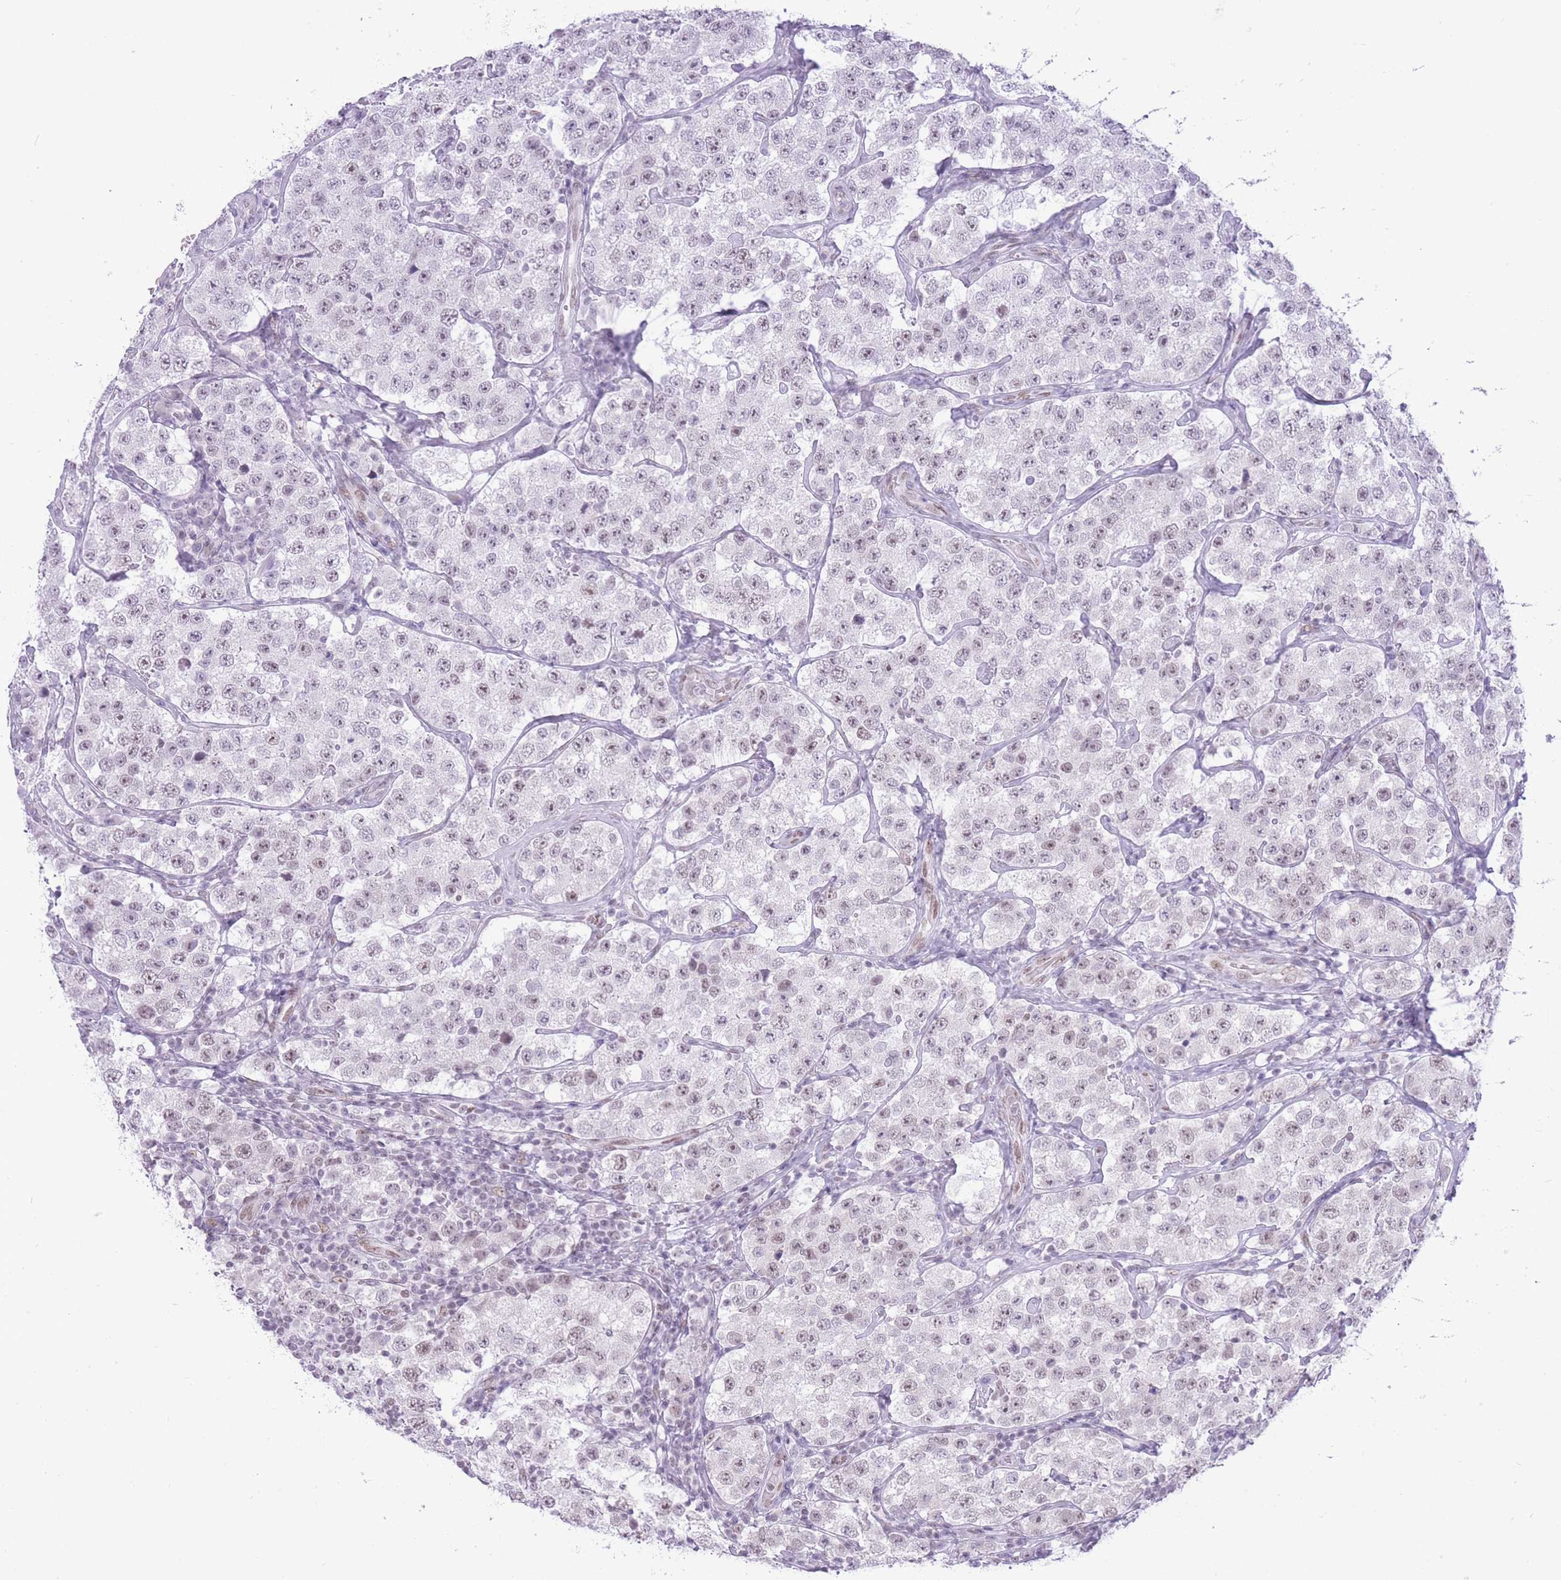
{"staining": {"intensity": "weak", "quantity": "<25%", "location": "nuclear"}, "tissue": "testis cancer", "cell_type": "Tumor cells", "image_type": "cancer", "snomed": [{"axis": "morphology", "description": "Seminoma, NOS"}, {"axis": "topography", "description": "Testis"}], "caption": "Immunohistochemistry (IHC) of human seminoma (testis) shows no expression in tumor cells.", "gene": "ZBED5", "patient": {"sex": "male", "age": 34}}